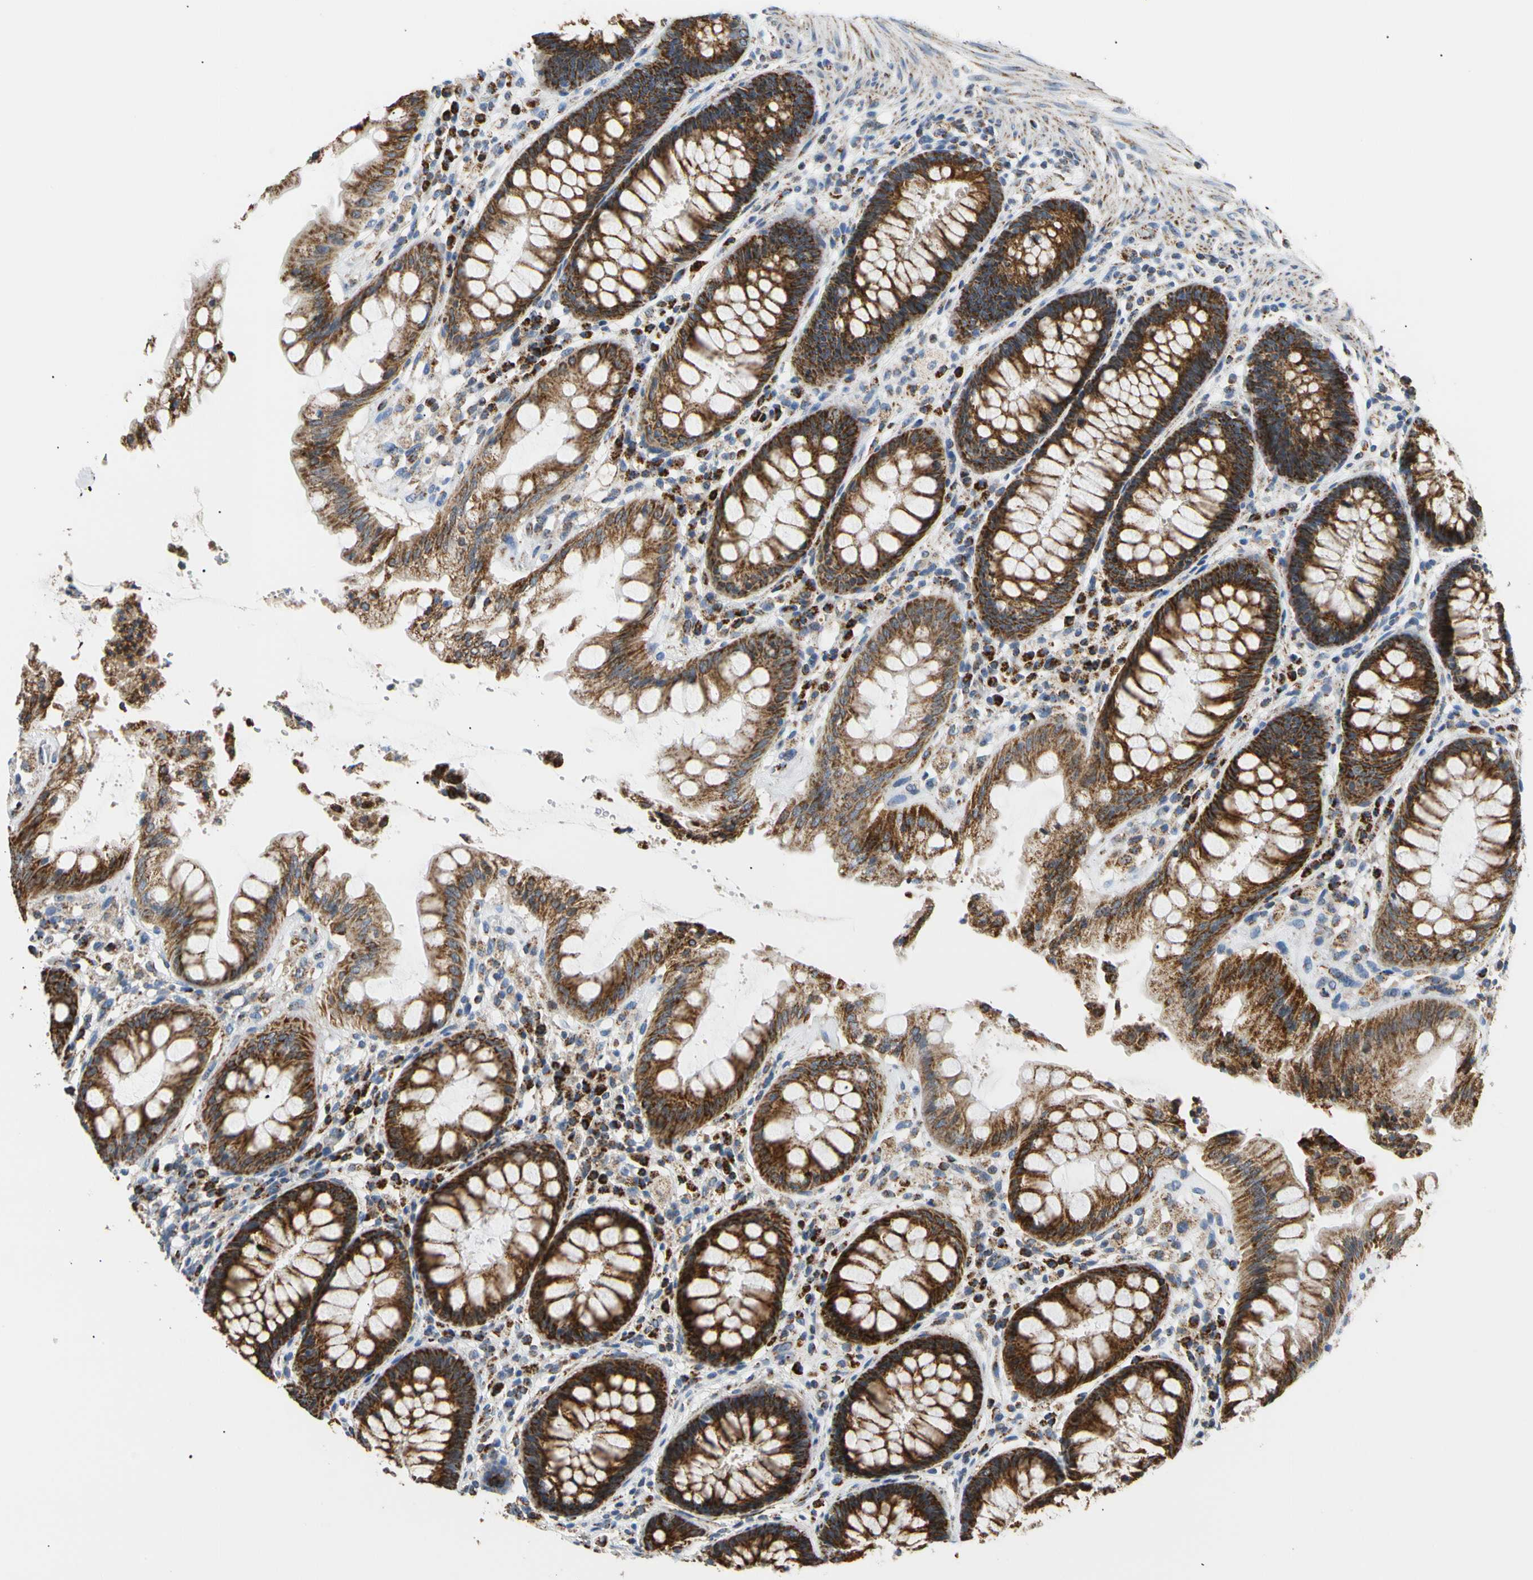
{"staining": {"intensity": "strong", "quantity": ">75%", "location": "cytoplasmic/membranous"}, "tissue": "rectum", "cell_type": "Glandular cells", "image_type": "normal", "snomed": [{"axis": "morphology", "description": "Normal tissue, NOS"}, {"axis": "topography", "description": "Rectum"}], "caption": "This micrograph reveals benign rectum stained with immunohistochemistry (IHC) to label a protein in brown. The cytoplasmic/membranous of glandular cells show strong positivity for the protein. Nuclei are counter-stained blue.", "gene": "ACAT1", "patient": {"sex": "female", "age": 46}}